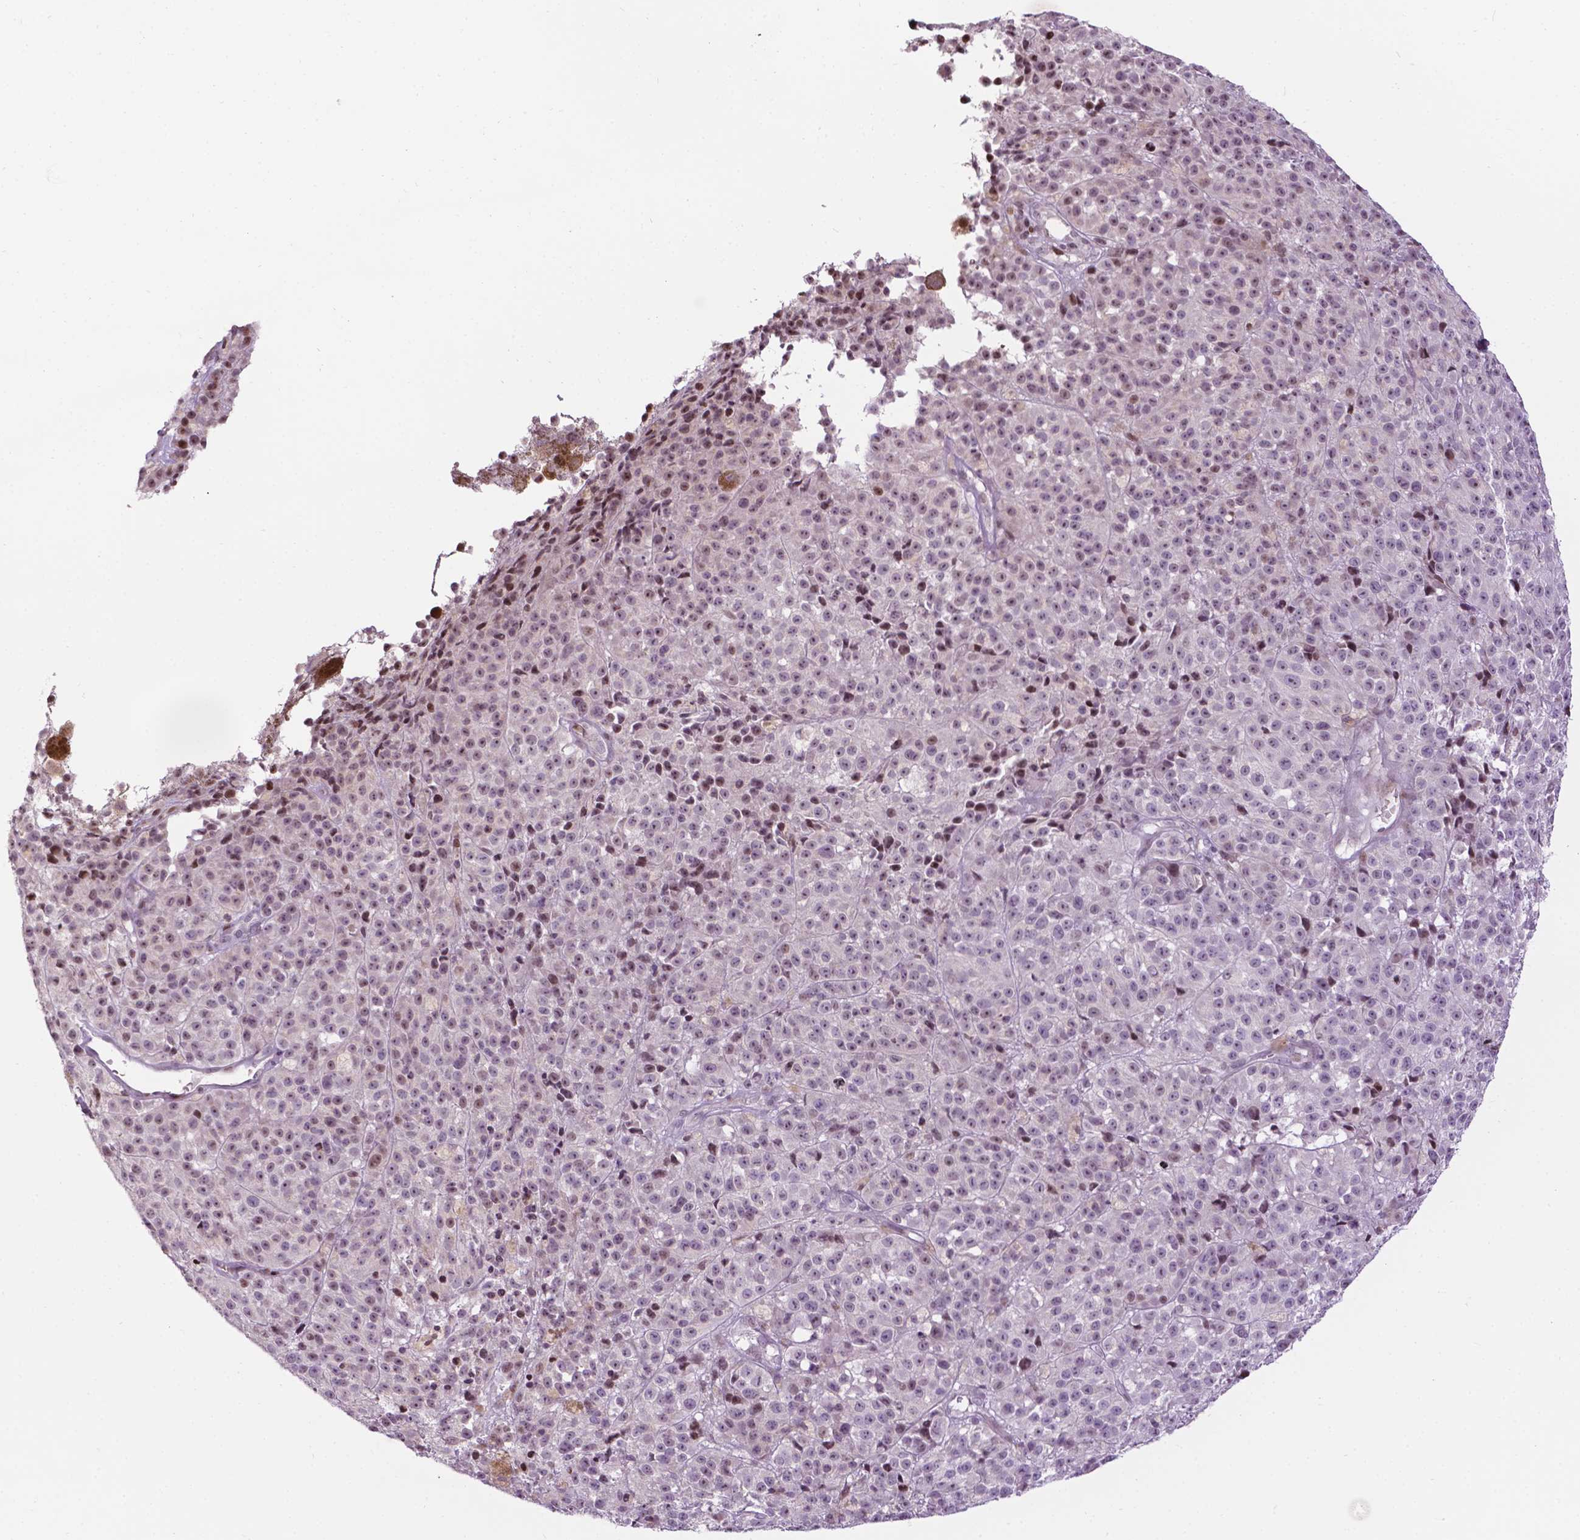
{"staining": {"intensity": "weak", "quantity": "<25%", "location": "nuclear"}, "tissue": "melanoma", "cell_type": "Tumor cells", "image_type": "cancer", "snomed": [{"axis": "morphology", "description": "Malignant melanoma, NOS"}, {"axis": "topography", "description": "Skin"}], "caption": "Malignant melanoma stained for a protein using immunohistochemistry (IHC) demonstrates no positivity tumor cells.", "gene": "PTPN18", "patient": {"sex": "female", "age": 58}}